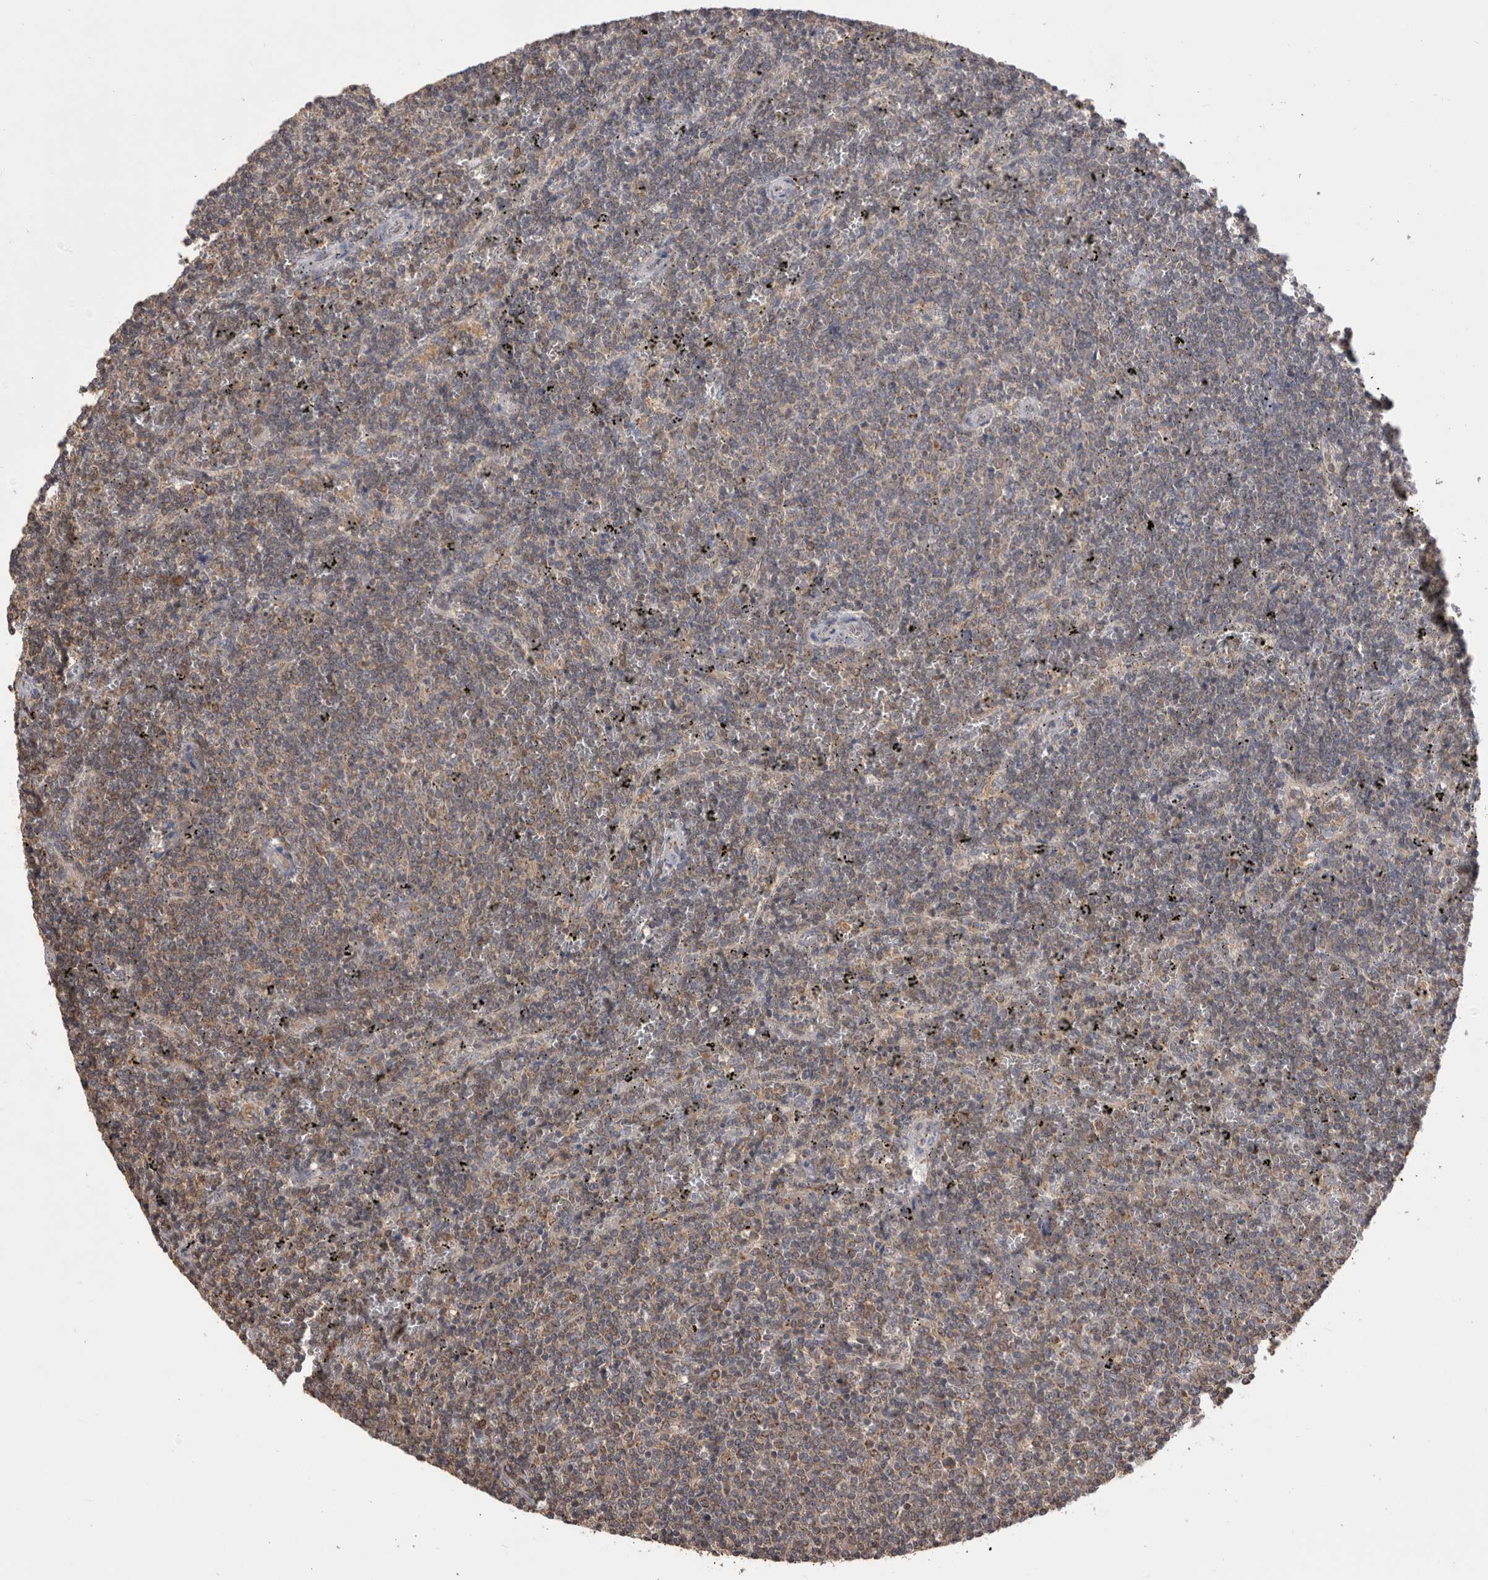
{"staining": {"intensity": "negative", "quantity": "none", "location": "none"}, "tissue": "lymphoma", "cell_type": "Tumor cells", "image_type": "cancer", "snomed": [{"axis": "morphology", "description": "Malignant lymphoma, non-Hodgkin's type, Low grade"}, {"axis": "topography", "description": "Spleen"}], "caption": "Immunohistochemistry photomicrograph of lymphoma stained for a protein (brown), which reveals no expression in tumor cells.", "gene": "PREP", "patient": {"sex": "female", "age": 50}}